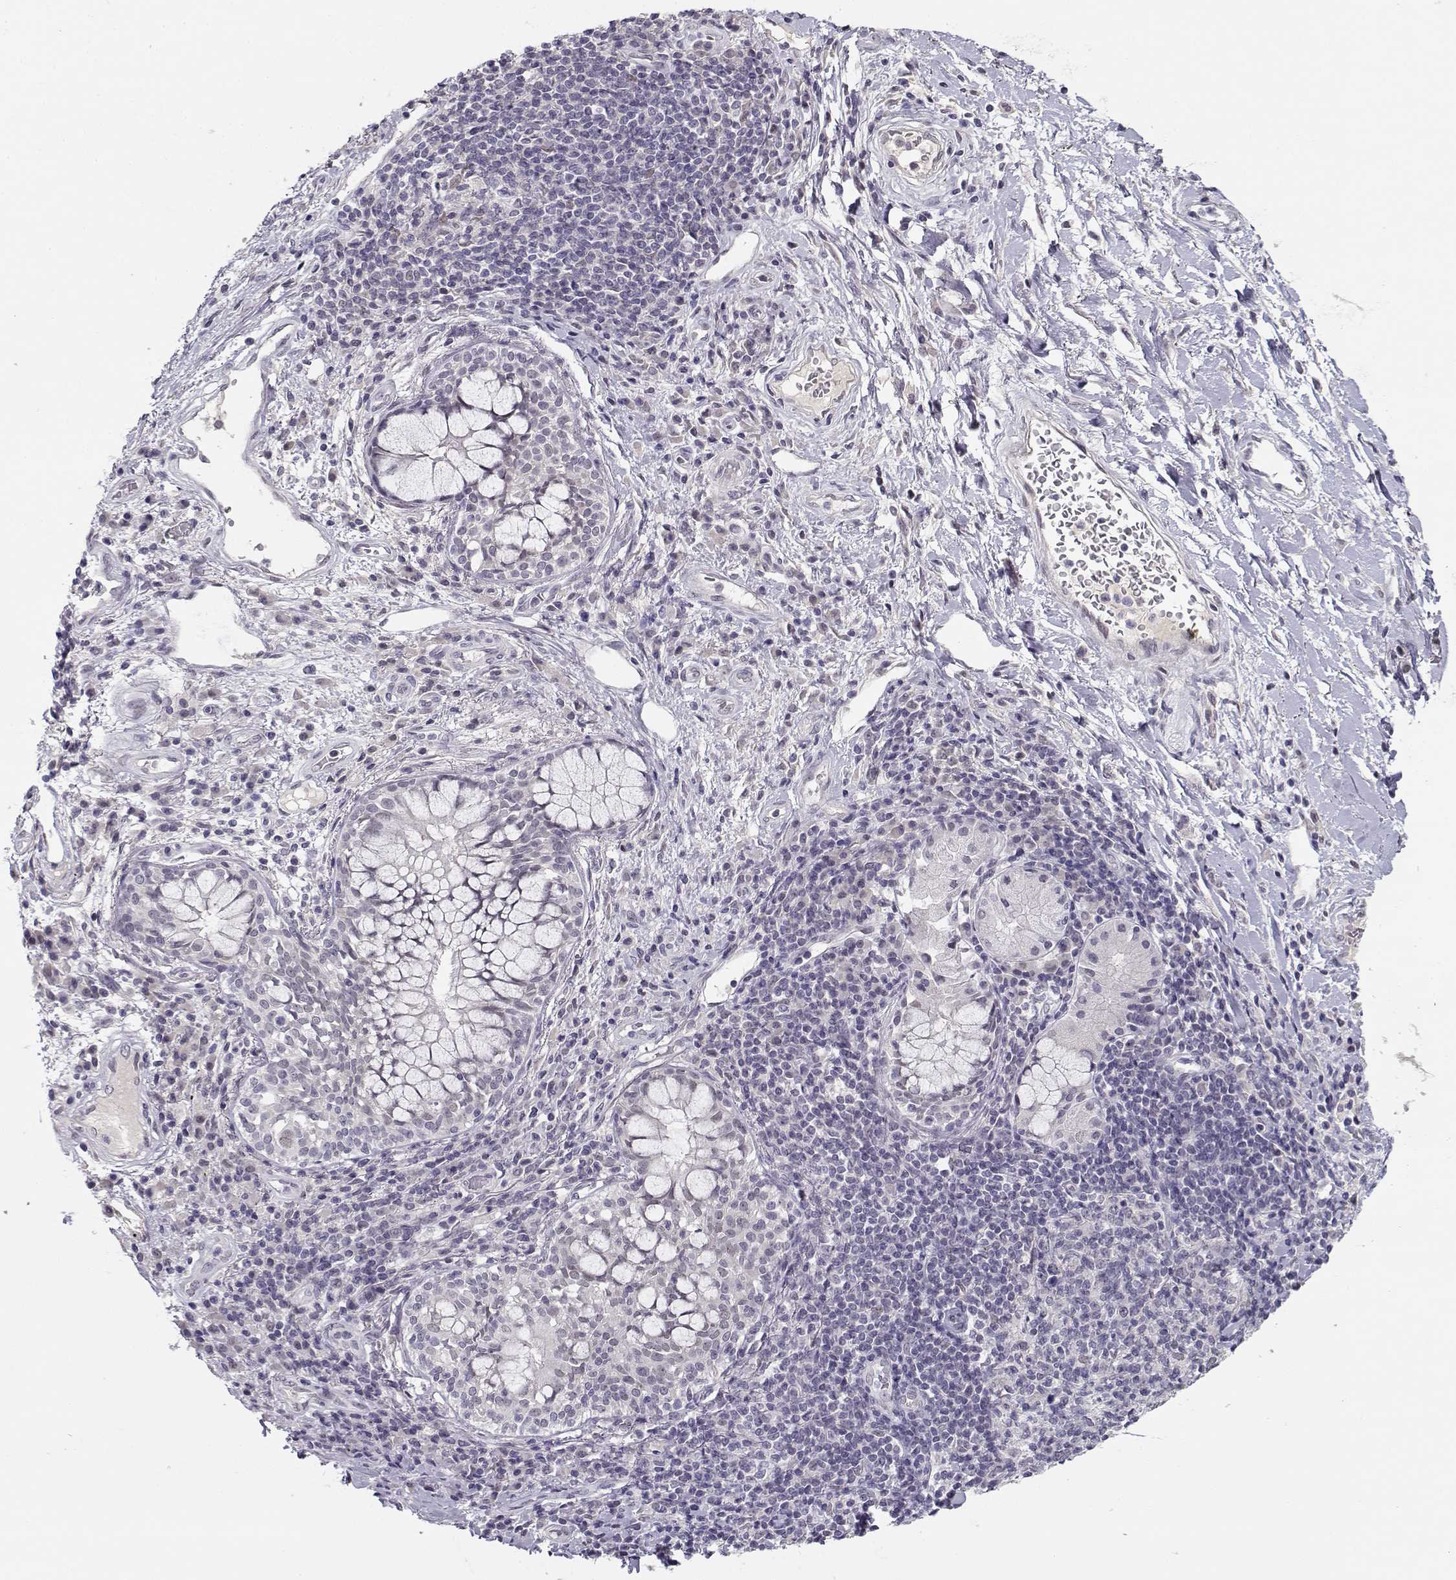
{"staining": {"intensity": "negative", "quantity": "none", "location": "none"}, "tissue": "lung cancer", "cell_type": "Tumor cells", "image_type": "cancer", "snomed": [{"axis": "morphology", "description": "Normal tissue, NOS"}, {"axis": "morphology", "description": "Squamous cell carcinoma, NOS"}, {"axis": "topography", "description": "Bronchus"}, {"axis": "topography", "description": "Lung"}], "caption": "This image is of lung cancer (squamous cell carcinoma) stained with immunohistochemistry (IHC) to label a protein in brown with the nuclei are counter-stained blue. There is no expression in tumor cells. (Brightfield microscopy of DAB IHC at high magnification).", "gene": "C16orf86", "patient": {"sex": "male", "age": 64}}